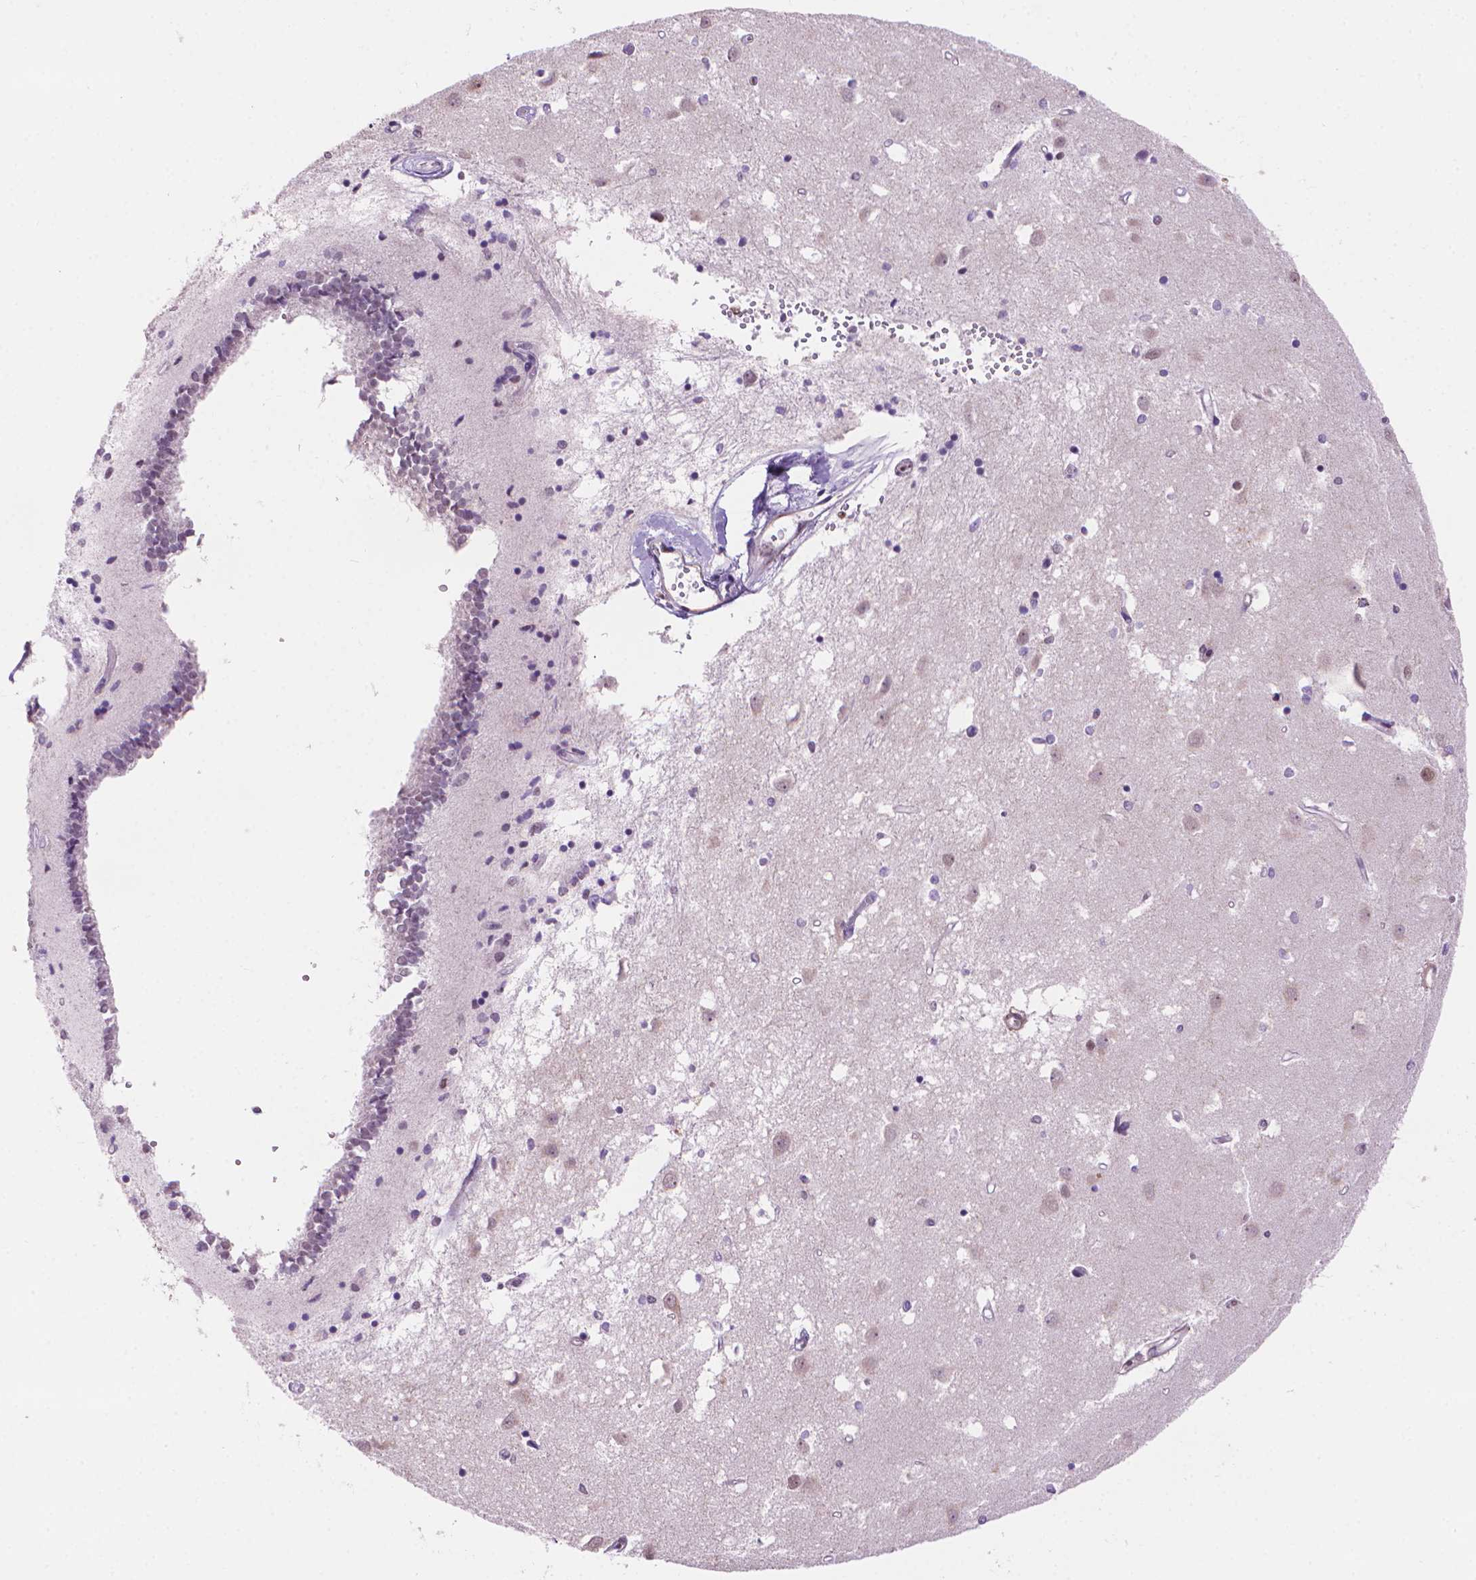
{"staining": {"intensity": "negative", "quantity": "none", "location": "none"}, "tissue": "caudate", "cell_type": "Glial cells", "image_type": "normal", "snomed": [{"axis": "morphology", "description": "Normal tissue, NOS"}, {"axis": "topography", "description": "Lateral ventricle wall"}], "caption": "There is no significant positivity in glial cells of caudate. (DAB (3,3'-diaminobenzidine) IHC visualized using brightfield microscopy, high magnification).", "gene": "UBN1", "patient": {"sex": "male", "age": 54}}